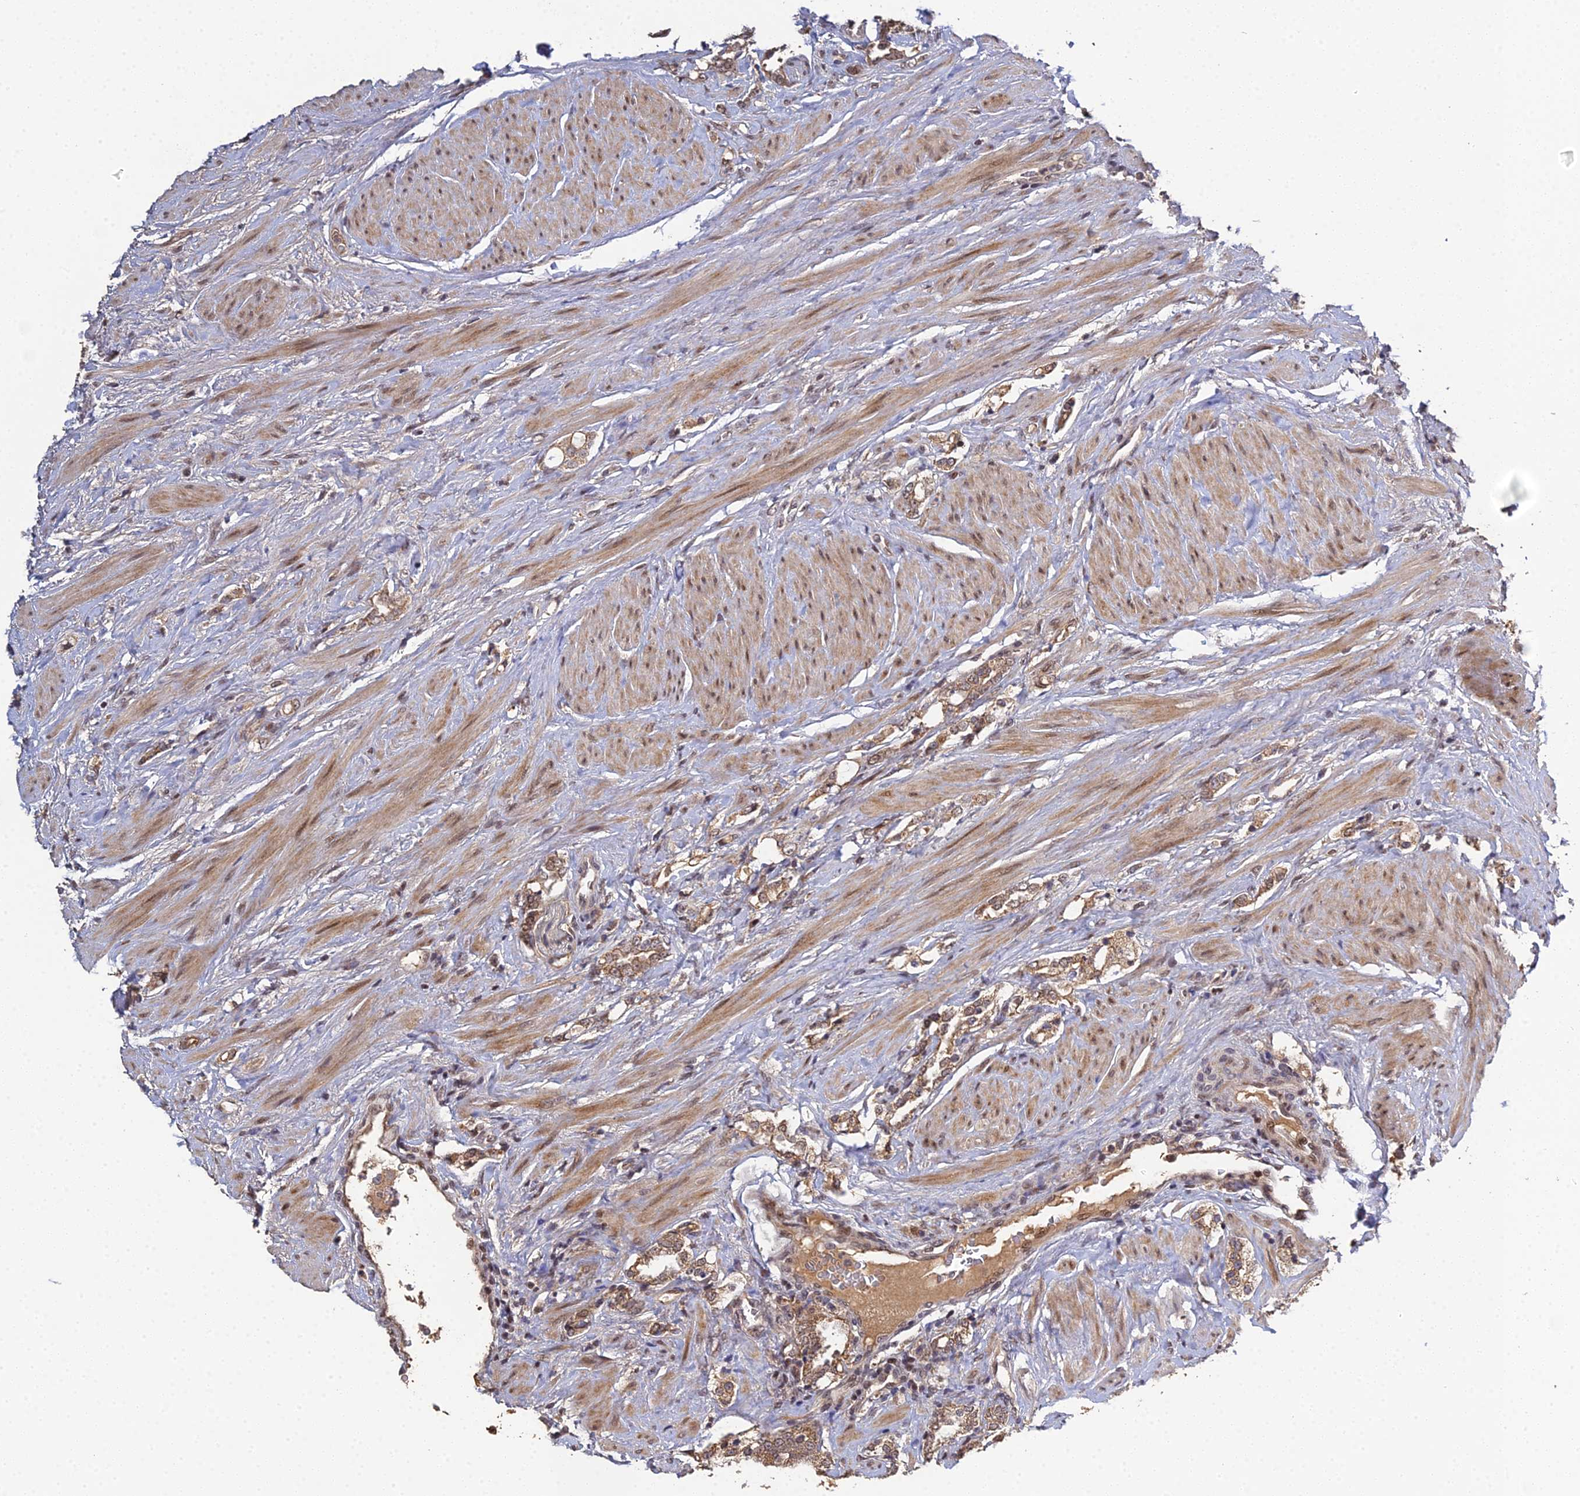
{"staining": {"intensity": "moderate", "quantity": ">75%", "location": "cytoplasmic/membranous,nuclear"}, "tissue": "prostate cancer", "cell_type": "Tumor cells", "image_type": "cancer", "snomed": [{"axis": "morphology", "description": "Adenocarcinoma, High grade"}, {"axis": "topography", "description": "Prostate"}], "caption": "Prostate cancer (high-grade adenocarcinoma) stained with a protein marker reveals moderate staining in tumor cells.", "gene": "ERCC5", "patient": {"sex": "male", "age": 64}}